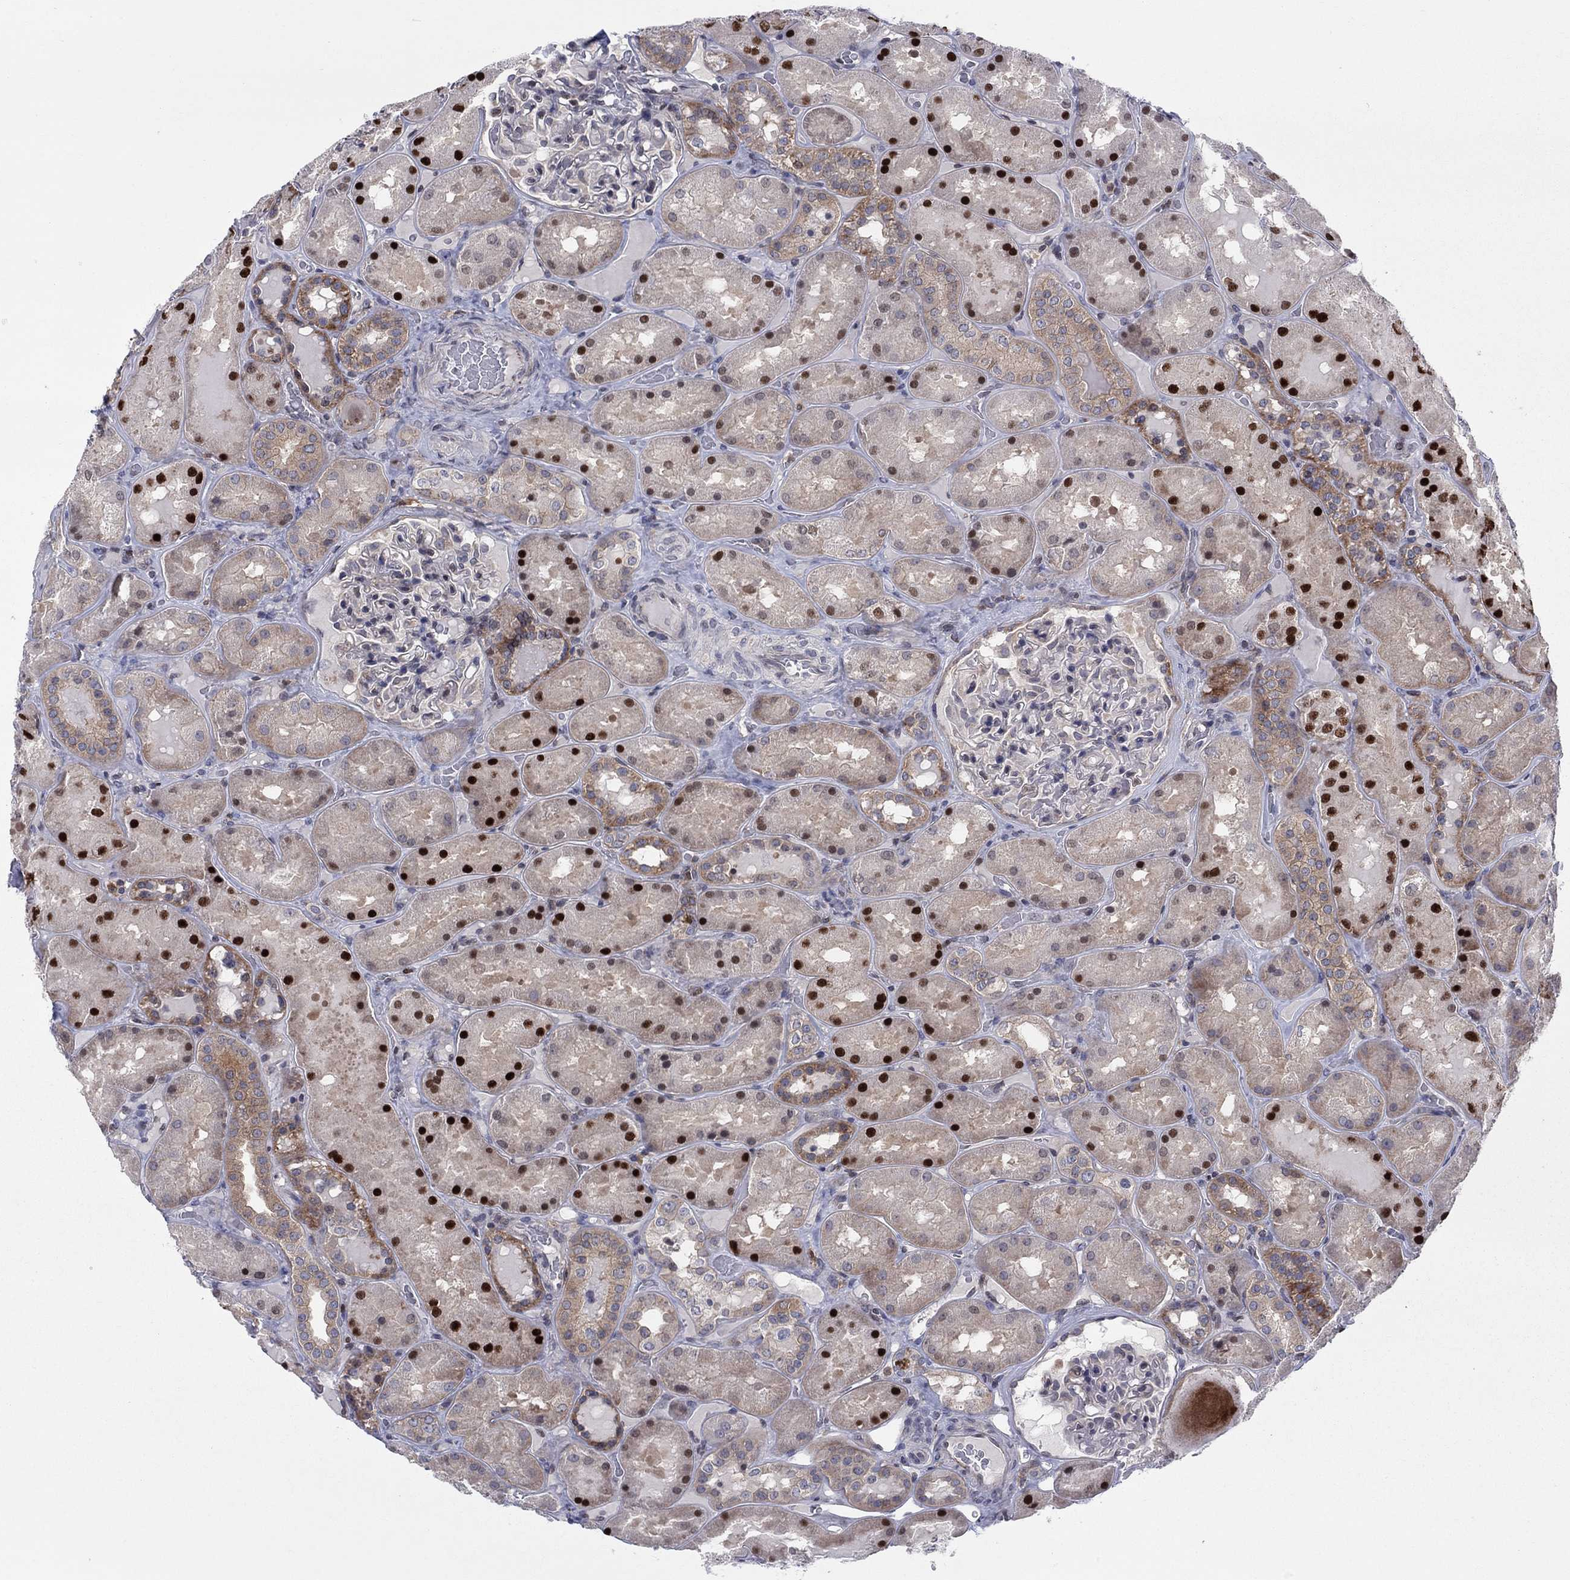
{"staining": {"intensity": "negative", "quantity": "none", "location": "none"}, "tissue": "kidney", "cell_type": "Cells in glomeruli", "image_type": "normal", "snomed": [{"axis": "morphology", "description": "Normal tissue, NOS"}, {"axis": "topography", "description": "Kidney"}], "caption": "This is an immunohistochemistry micrograph of unremarkable human kidney. There is no staining in cells in glomeruli.", "gene": "ZNHIT3", "patient": {"sex": "male", "age": 73}}